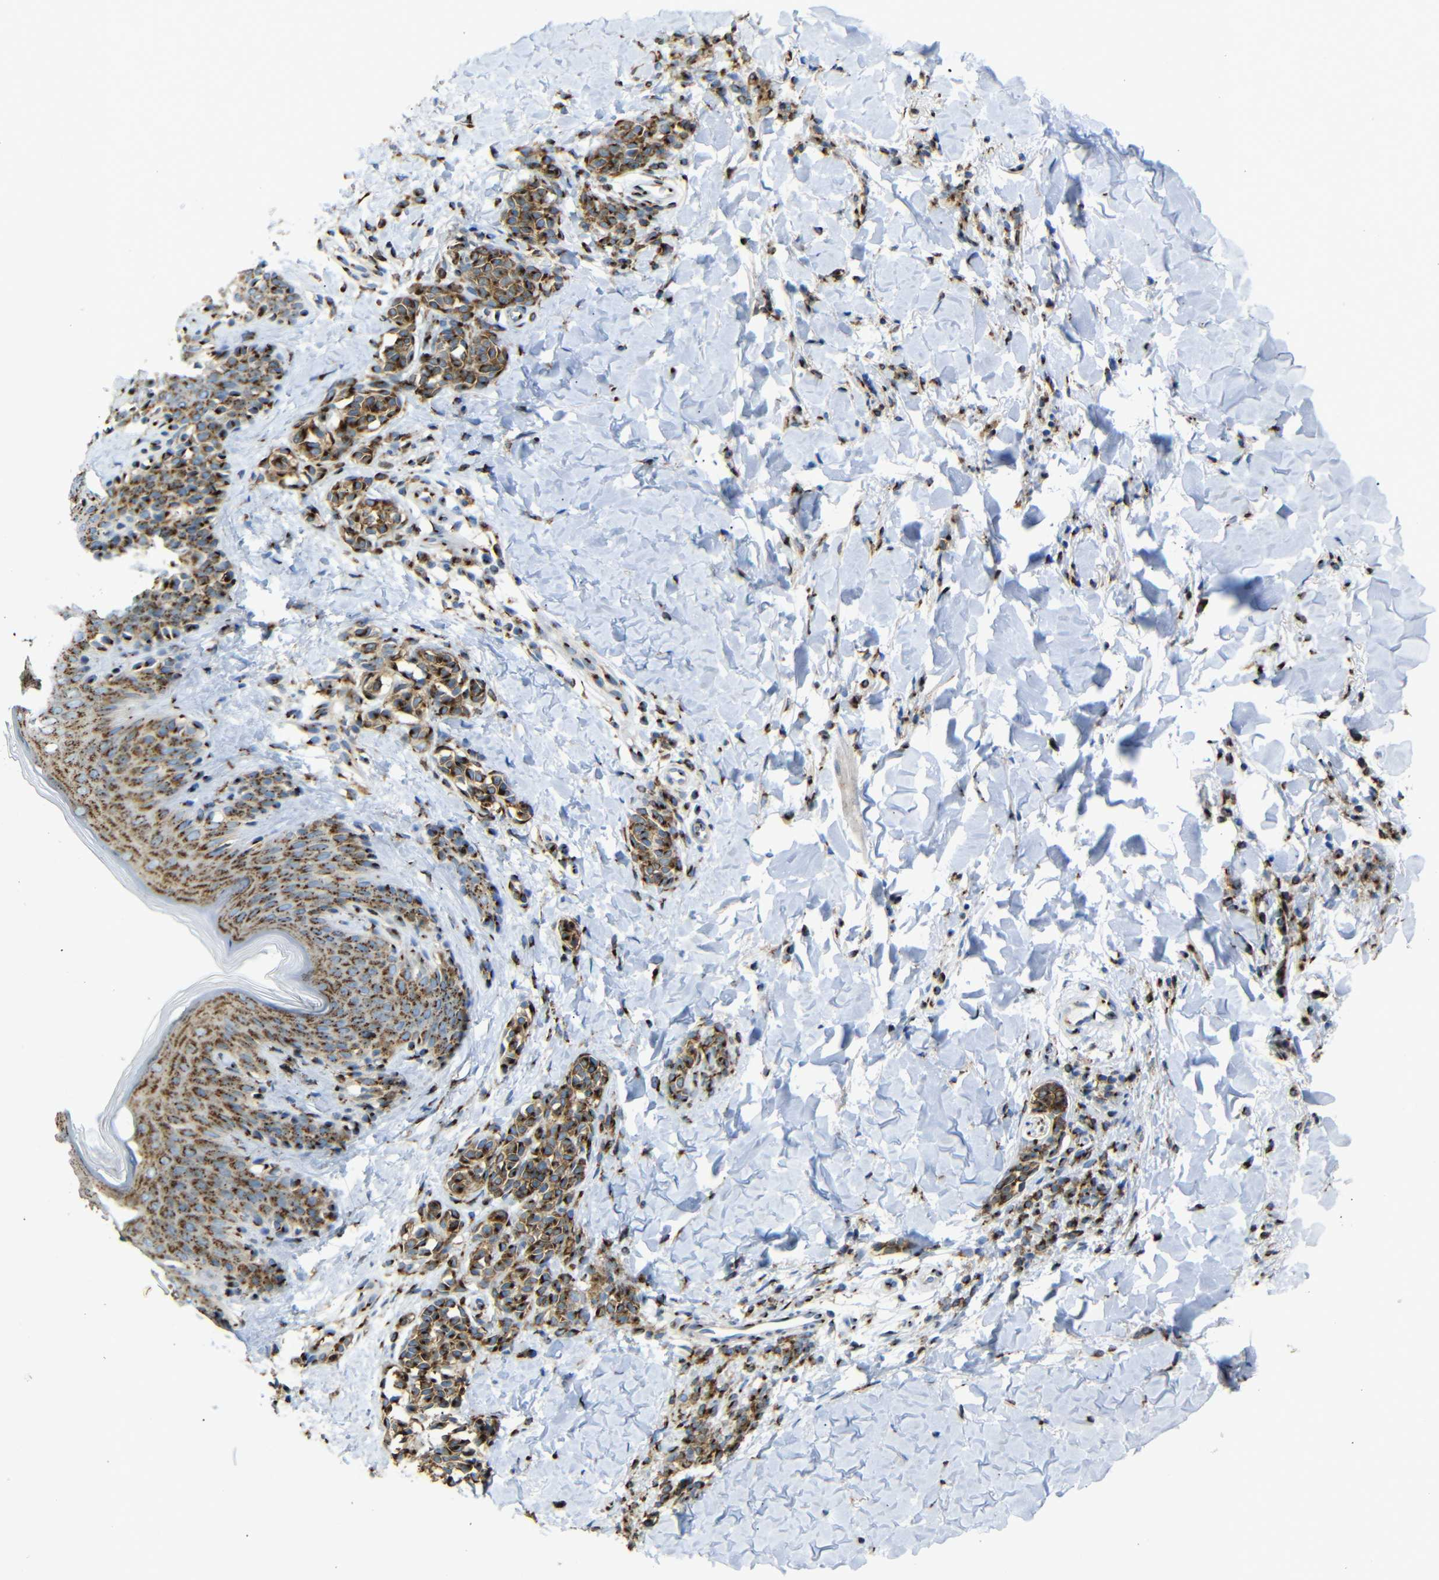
{"staining": {"intensity": "strong", "quantity": ">75%", "location": "cytoplasmic/membranous"}, "tissue": "skin", "cell_type": "Fibroblasts", "image_type": "normal", "snomed": [{"axis": "morphology", "description": "Normal tissue, NOS"}, {"axis": "topography", "description": "Skin"}], "caption": "The photomicrograph shows immunohistochemical staining of unremarkable skin. There is strong cytoplasmic/membranous staining is appreciated in approximately >75% of fibroblasts.", "gene": "TGOLN2", "patient": {"sex": "male", "age": 16}}